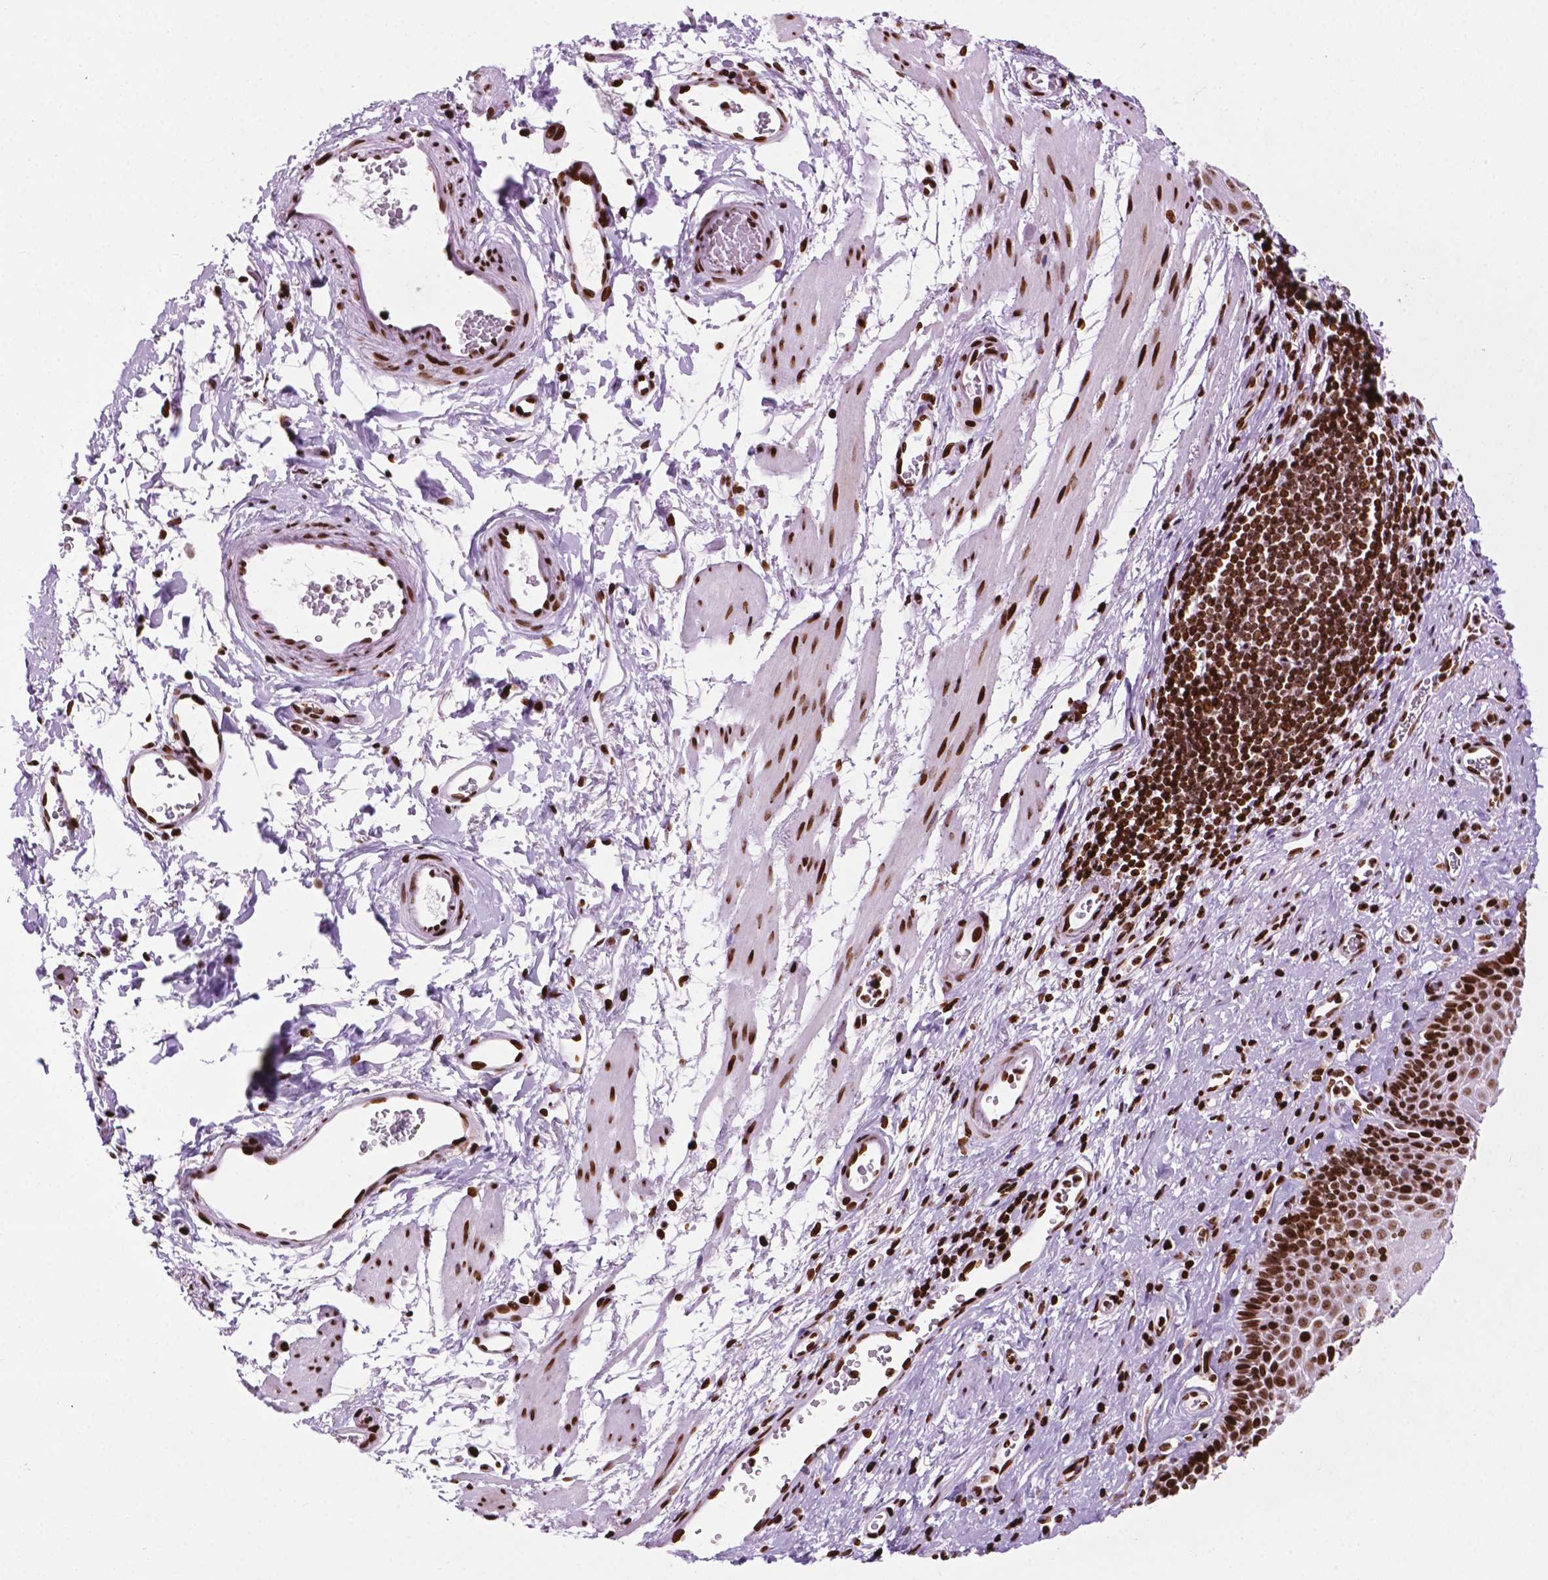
{"staining": {"intensity": "strong", "quantity": ">75%", "location": "nuclear"}, "tissue": "esophagus", "cell_type": "Squamous epithelial cells", "image_type": "normal", "snomed": [{"axis": "morphology", "description": "Normal tissue, NOS"}, {"axis": "topography", "description": "Esophagus"}], "caption": "High-magnification brightfield microscopy of benign esophagus stained with DAB (brown) and counterstained with hematoxylin (blue). squamous epithelial cells exhibit strong nuclear expression is identified in about>75% of cells. The staining is performed using DAB (3,3'-diaminobenzidine) brown chromogen to label protein expression. The nuclei are counter-stained blue using hematoxylin.", "gene": "TMEM250", "patient": {"sex": "female", "age": 68}}